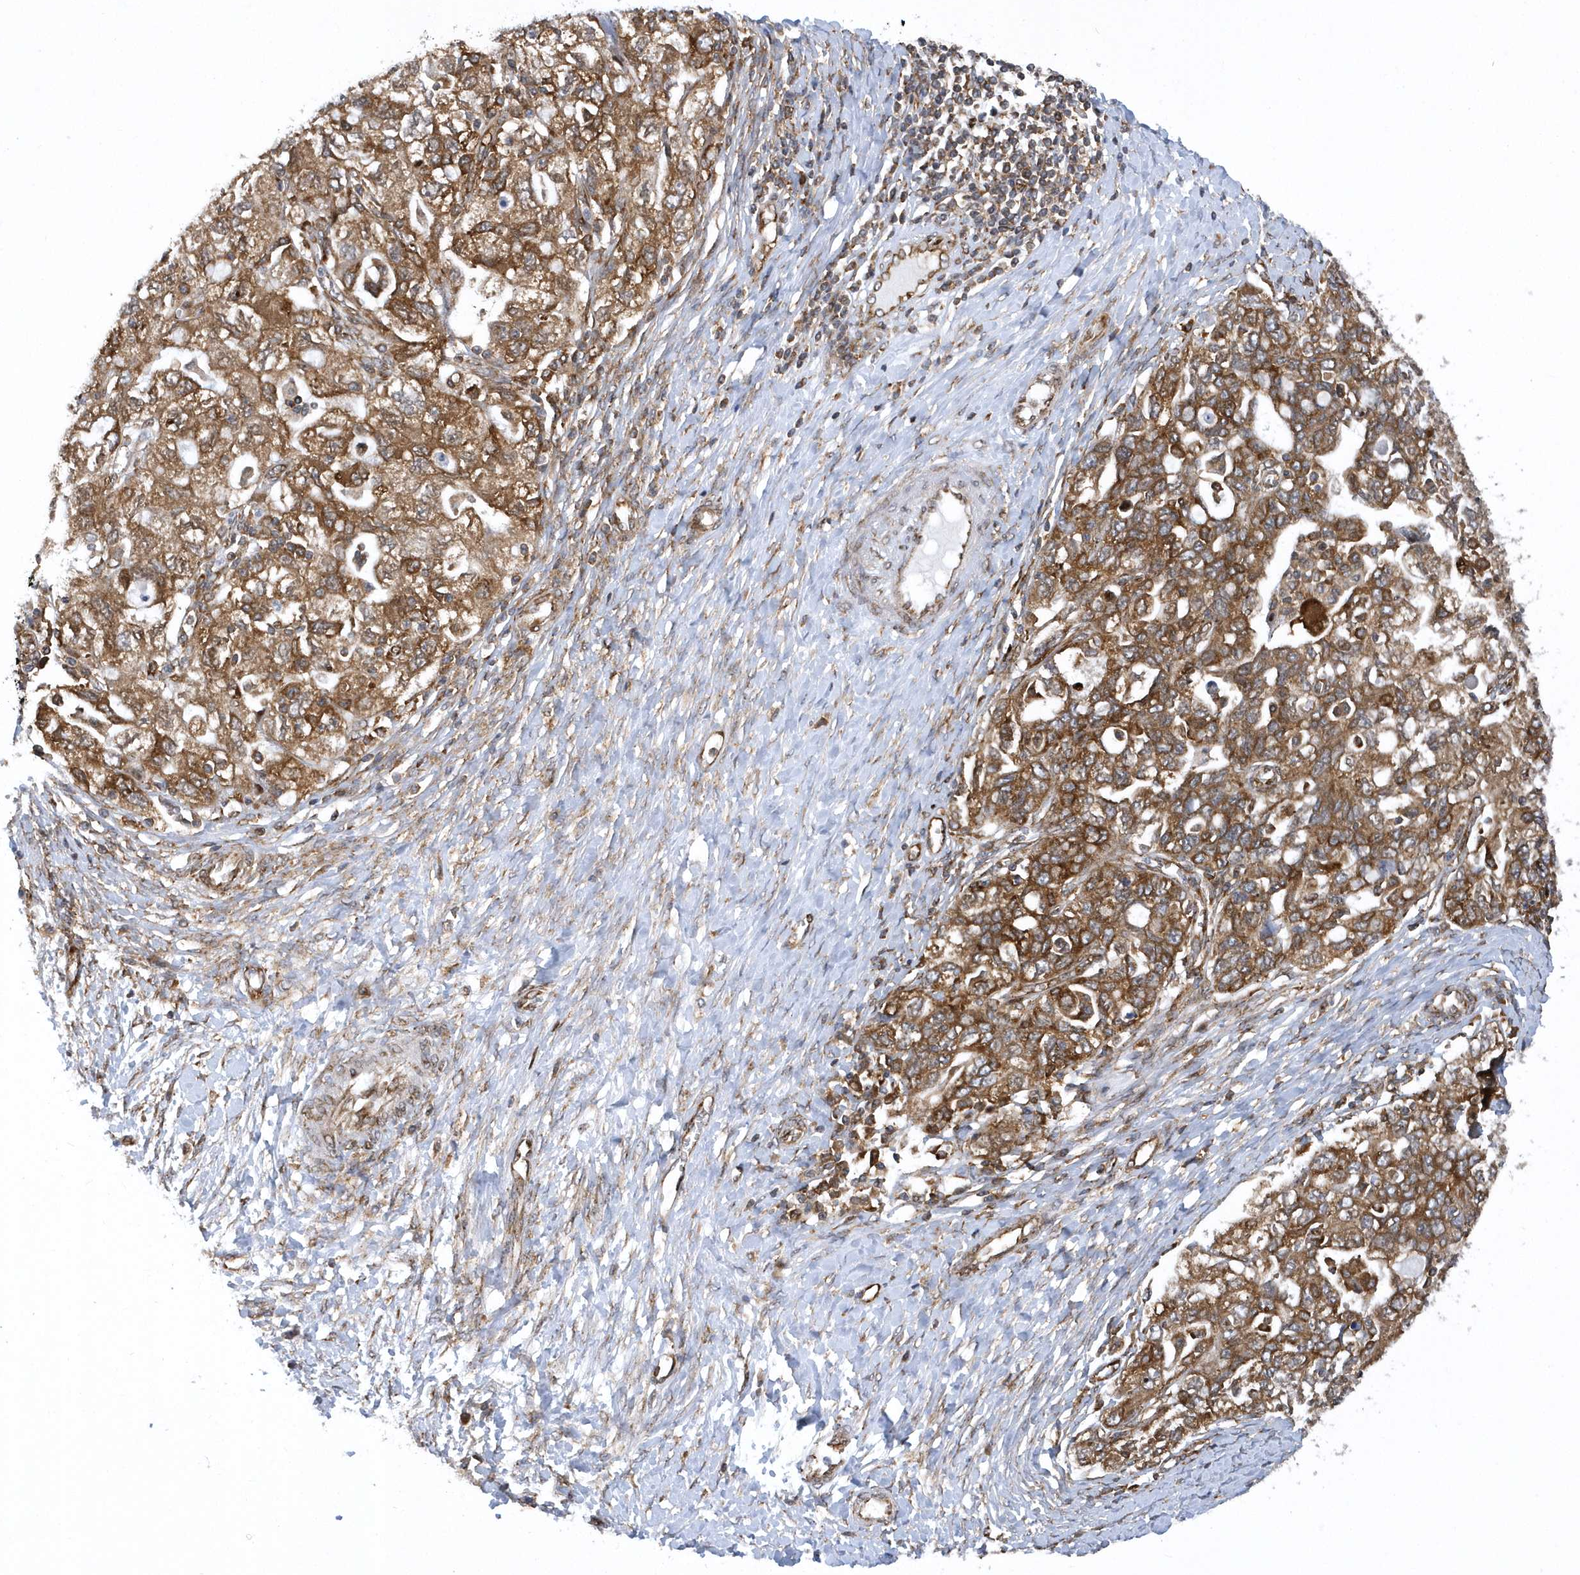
{"staining": {"intensity": "moderate", "quantity": ">75%", "location": "cytoplasmic/membranous"}, "tissue": "ovarian cancer", "cell_type": "Tumor cells", "image_type": "cancer", "snomed": [{"axis": "morphology", "description": "Carcinoma, NOS"}, {"axis": "morphology", "description": "Cystadenocarcinoma, serous, NOS"}, {"axis": "topography", "description": "Ovary"}], "caption": "IHC histopathology image of neoplastic tissue: ovarian cancer (serous cystadenocarcinoma) stained using IHC demonstrates medium levels of moderate protein expression localized specifically in the cytoplasmic/membranous of tumor cells, appearing as a cytoplasmic/membranous brown color.", "gene": "PHF1", "patient": {"sex": "female", "age": 69}}